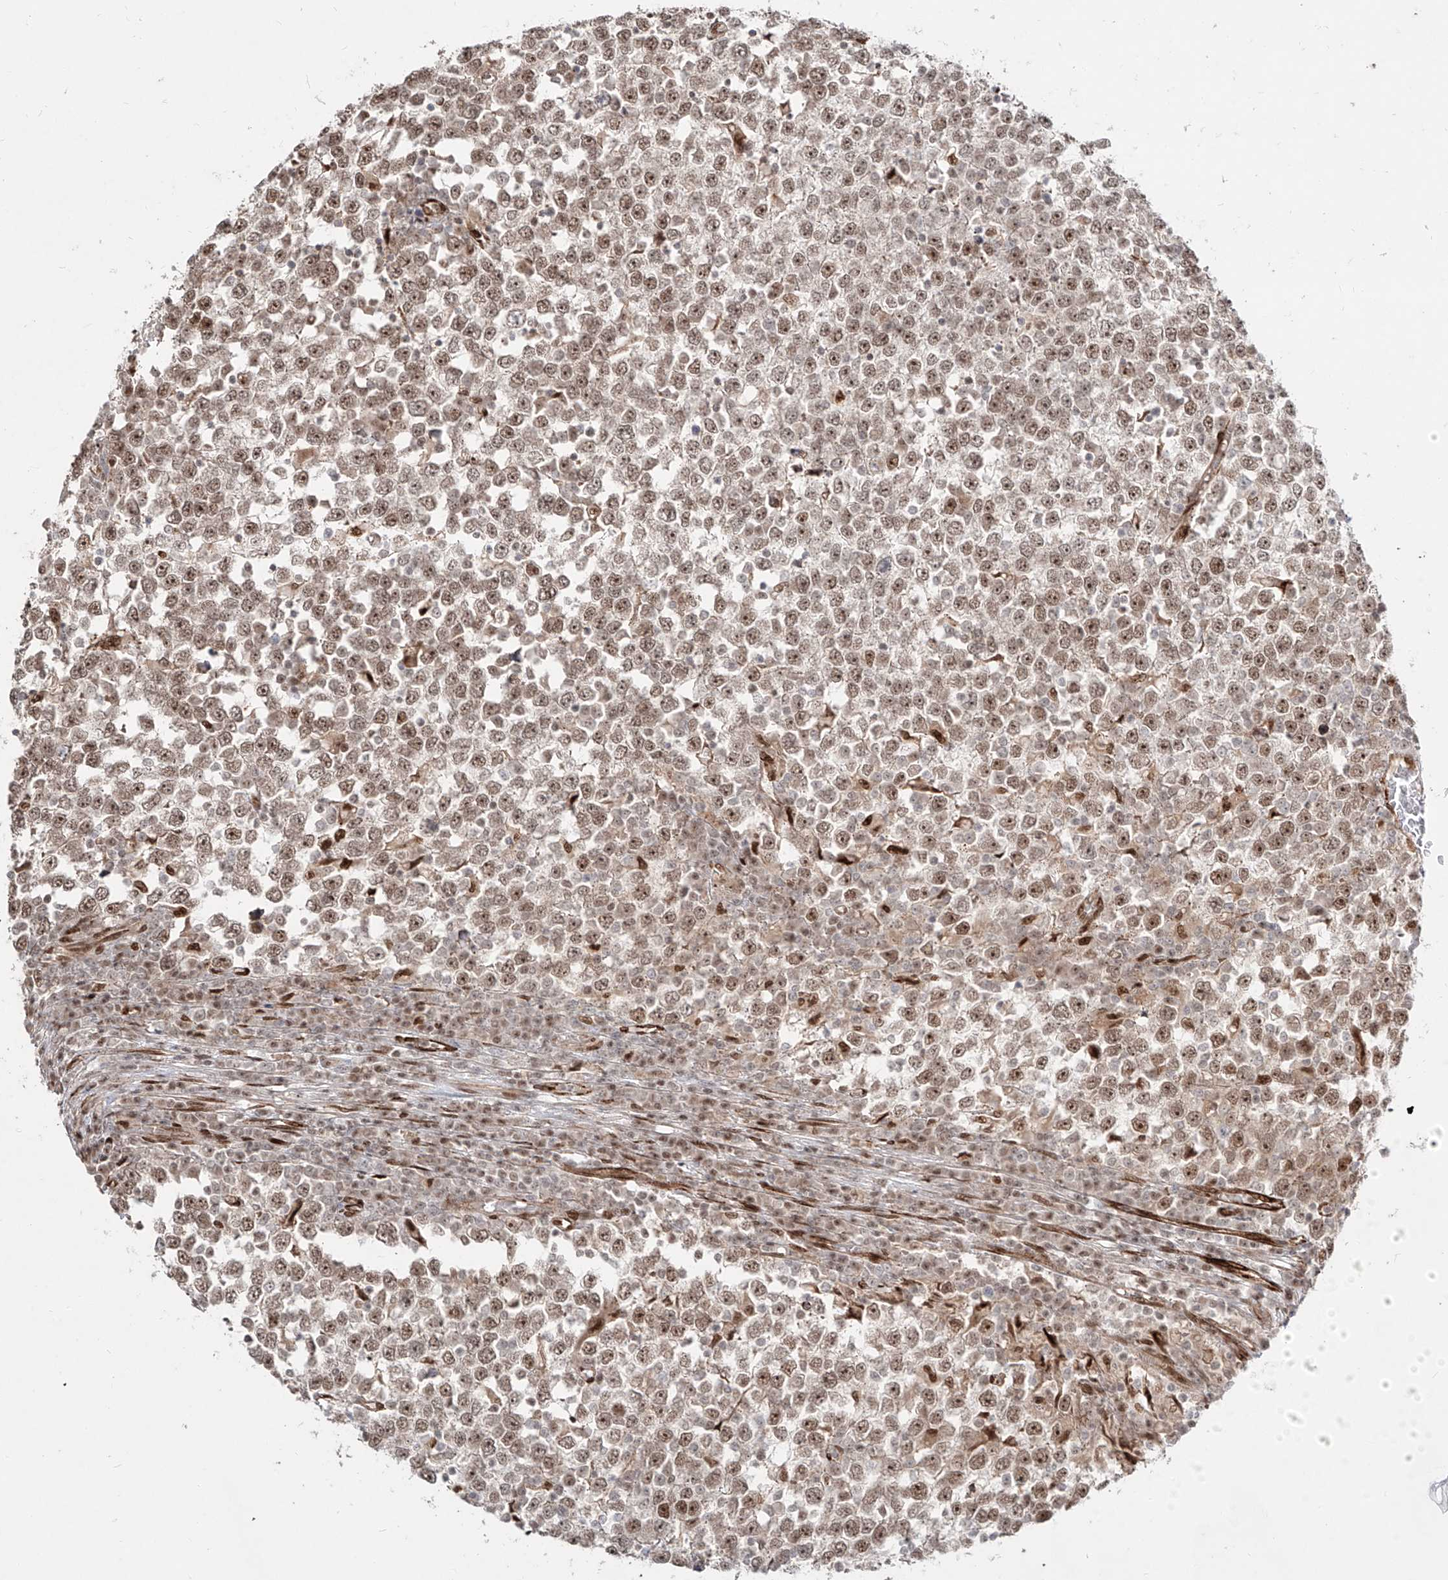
{"staining": {"intensity": "moderate", "quantity": ">75%", "location": "nuclear"}, "tissue": "testis cancer", "cell_type": "Tumor cells", "image_type": "cancer", "snomed": [{"axis": "morphology", "description": "Seminoma, NOS"}, {"axis": "topography", "description": "Testis"}], "caption": "High-power microscopy captured an IHC micrograph of testis cancer (seminoma), revealing moderate nuclear staining in approximately >75% of tumor cells.", "gene": "ZNF710", "patient": {"sex": "male", "age": 65}}